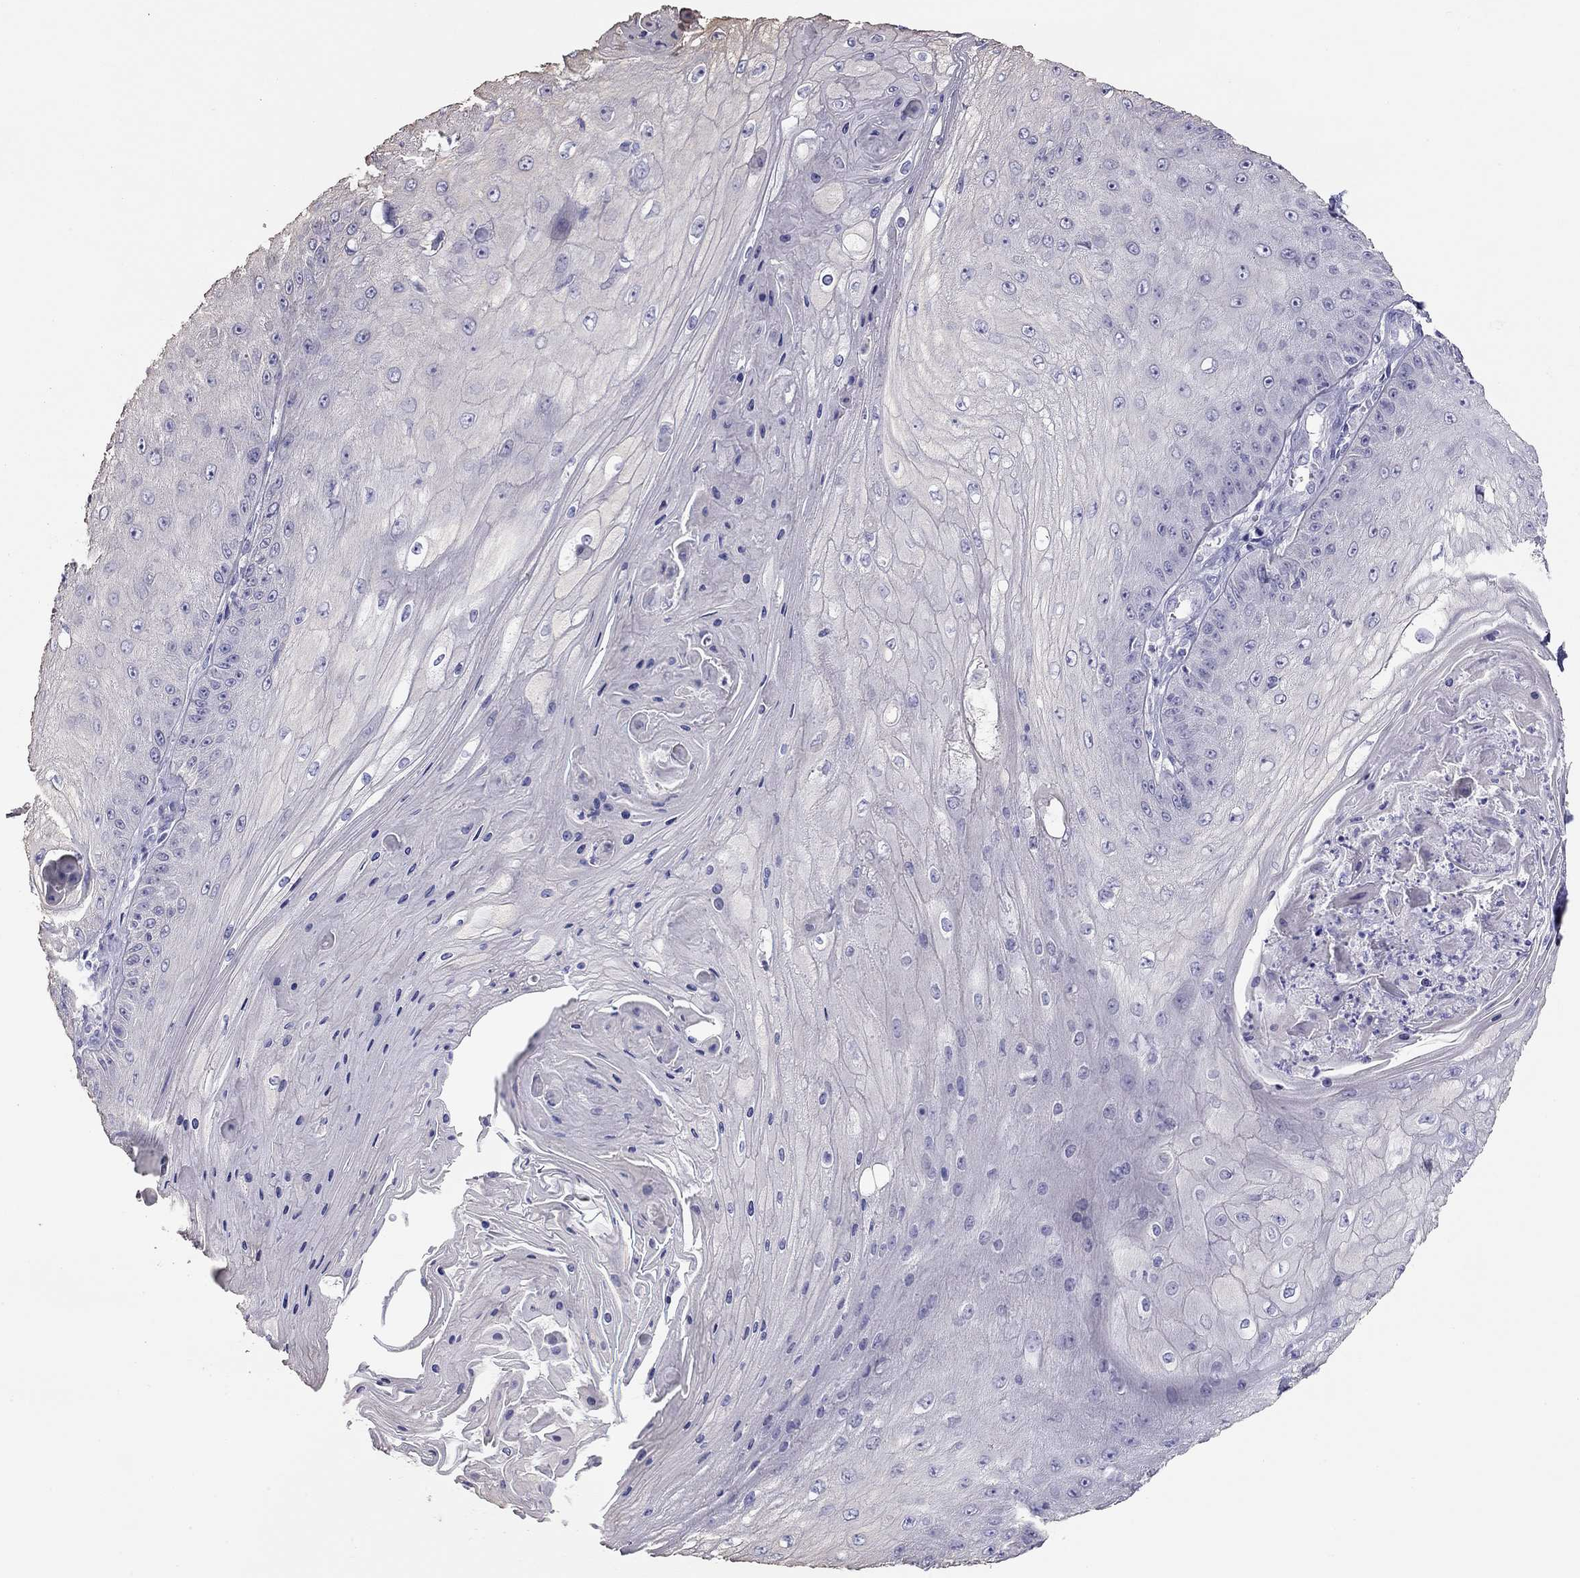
{"staining": {"intensity": "negative", "quantity": "none", "location": "none"}, "tissue": "skin cancer", "cell_type": "Tumor cells", "image_type": "cancer", "snomed": [{"axis": "morphology", "description": "Squamous cell carcinoma, NOS"}, {"axis": "topography", "description": "Skin"}], "caption": "Immunohistochemistry (IHC) image of human skin cancer (squamous cell carcinoma) stained for a protein (brown), which shows no expression in tumor cells. Nuclei are stained in blue.", "gene": "KCNV2", "patient": {"sex": "male", "age": 70}}